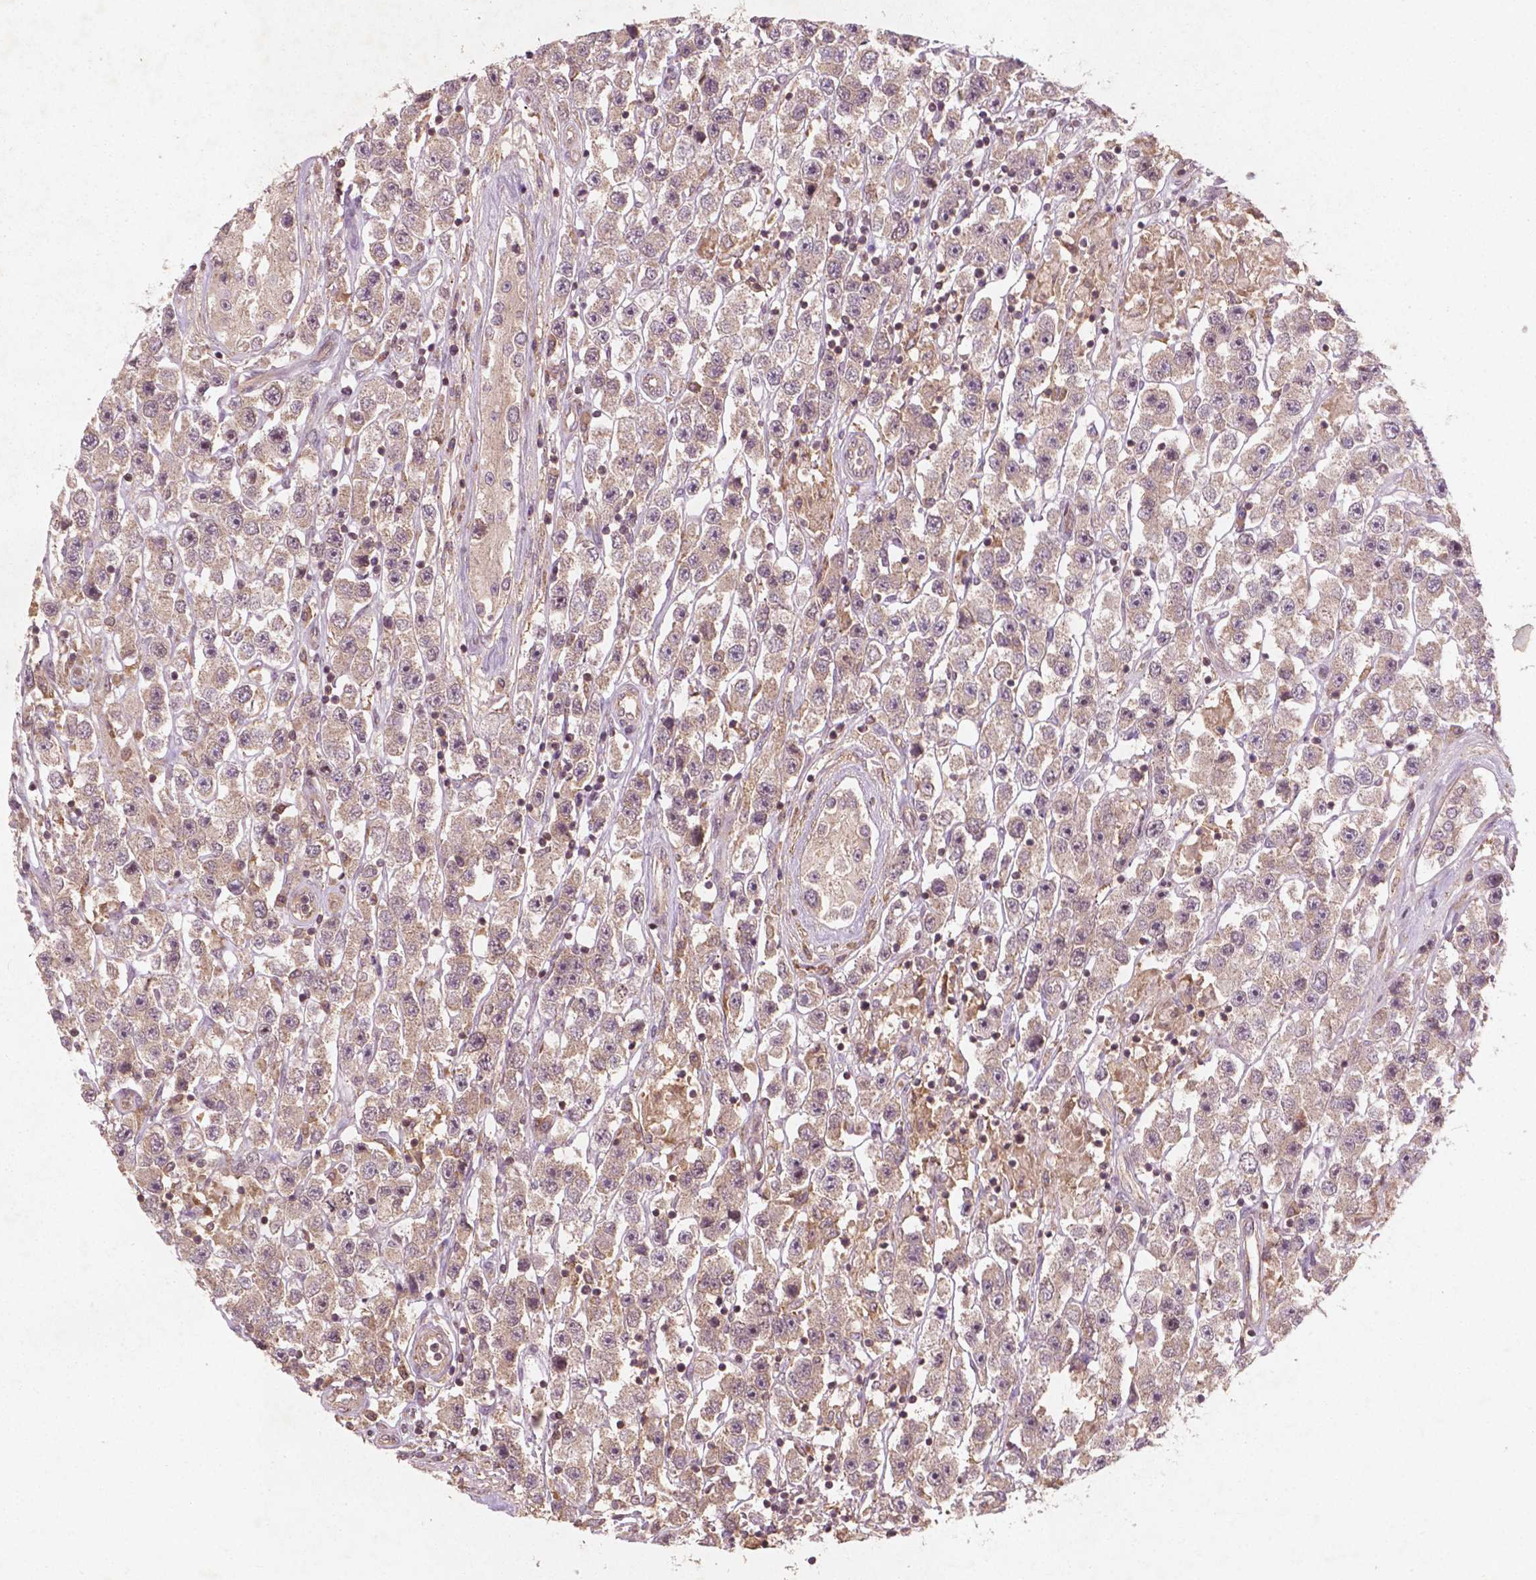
{"staining": {"intensity": "weak", "quantity": ">75%", "location": "cytoplasmic/membranous"}, "tissue": "testis cancer", "cell_type": "Tumor cells", "image_type": "cancer", "snomed": [{"axis": "morphology", "description": "Seminoma, NOS"}, {"axis": "topography", "description": "Testis"}], "caption": "Brown immunohistochemical staining in human testis cancer (seminoma) shows weak cytoplasmic/membranous positivity in approximately >75% of tumor cells.", "gene": "CYFIP2", "patient": {"sex": "male", "age": 45}}